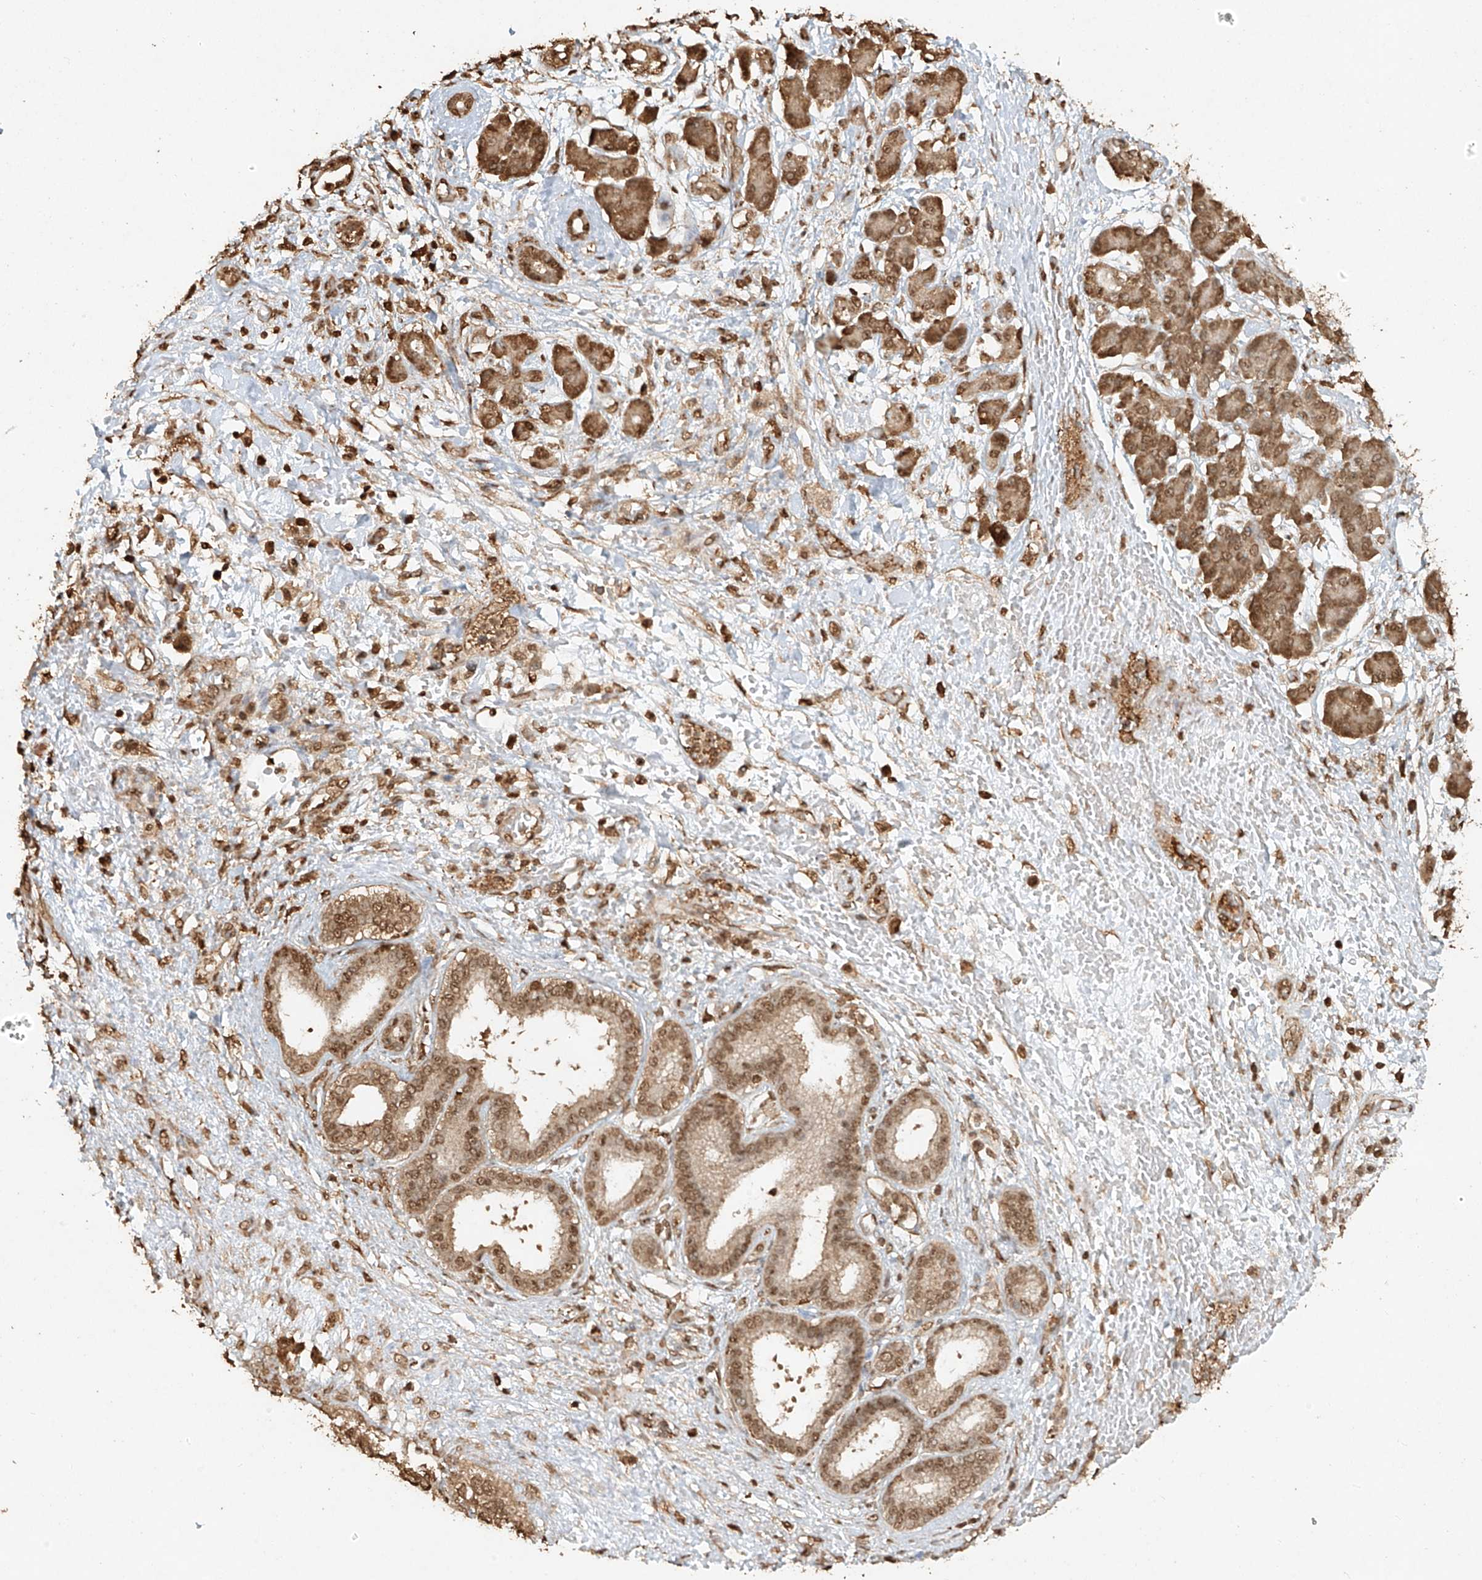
{"staining": {"intensity": "moderate", "quantity": ">75%", "location": "nuclear"}, "tissue": "pancreatic cancer", "cell_type": "Tumor cells", "image_type": "cancer", "snomed": [{"axis": "morphology", "description": "Adenocarcinoma, NOS"}, {"axis": "topography", "description": "Pancreas"}], "caption": "Immunohistochemistry (IHC) (DAB) staining of adenocarcinoma (pancreatic) reveals moderate nuclear protein staining in approximately >75% of tumor cells.", "gene": "TIGAR", "patient": {"sex": "female", "age": 56}}